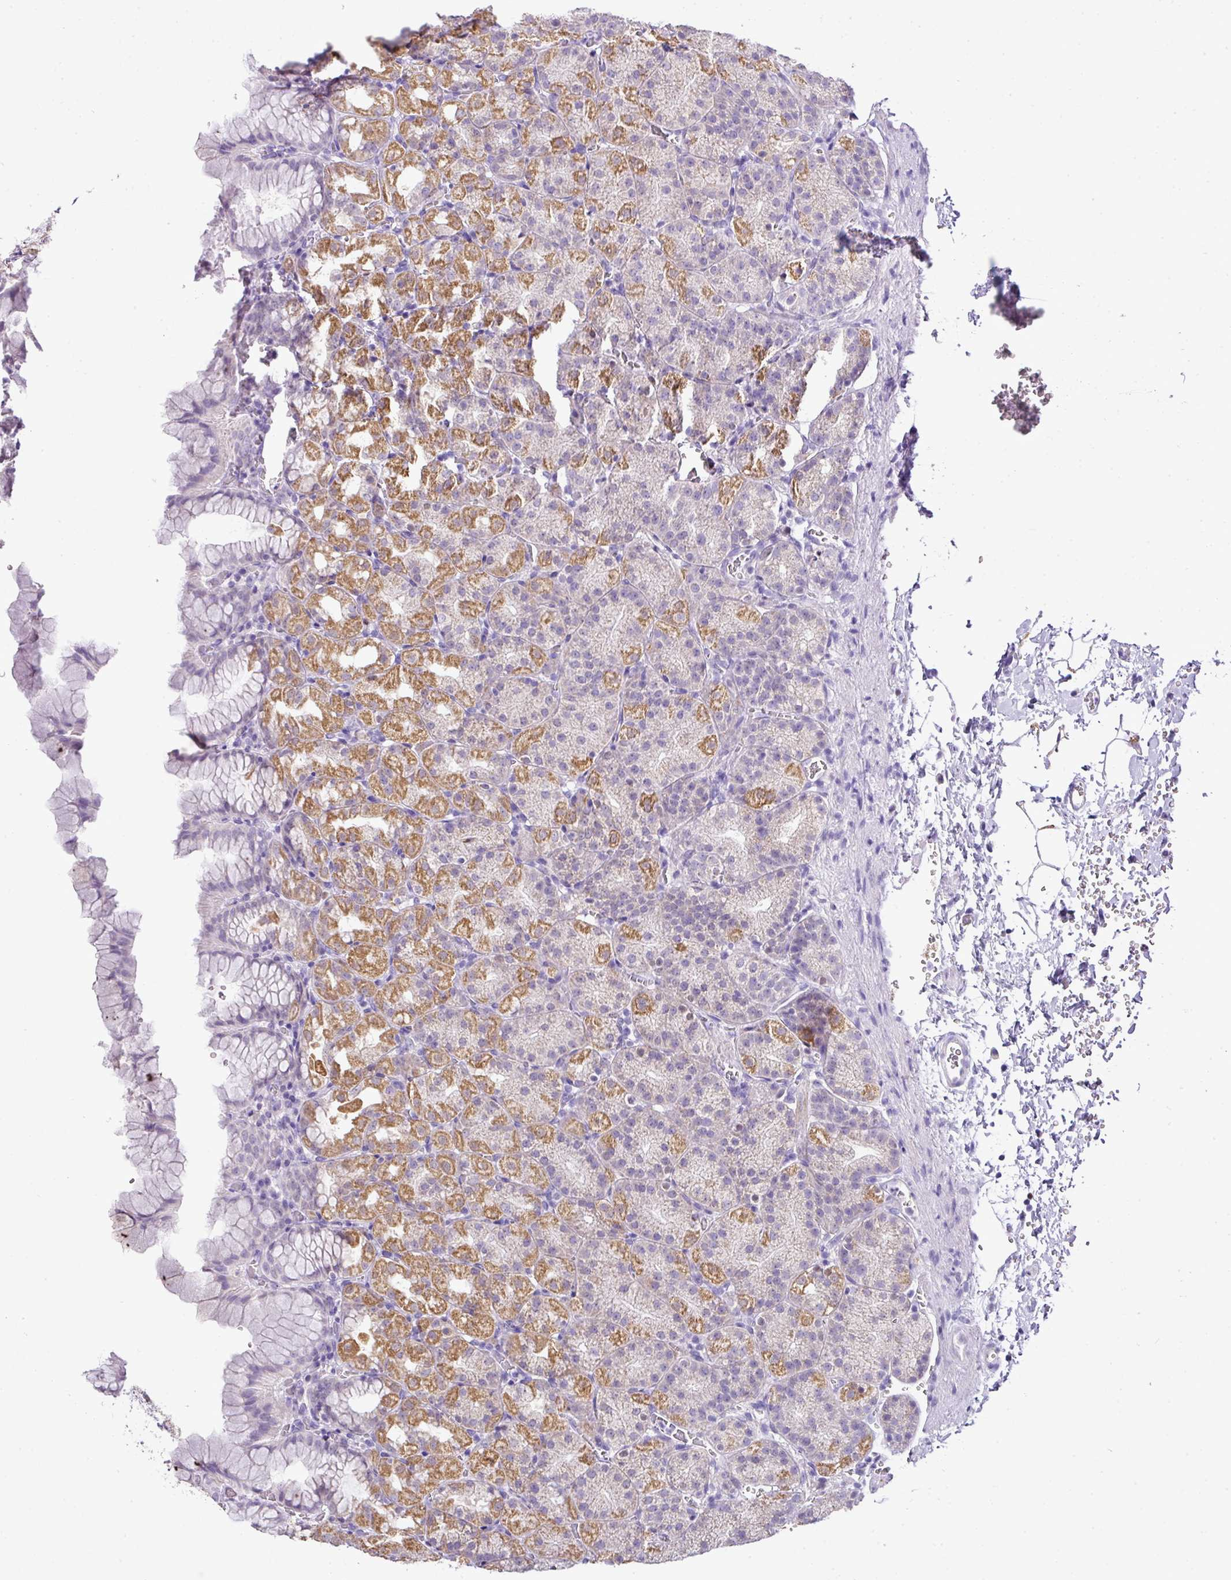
{"staining": {"intensity": "moderate", "quantity": "25%-75%", "location": "cytoplasmic/membranous"}, "tissue": "stomach", "cell_type": "Glandular cells", "image_type": "normal", "snomed": [{"axis": "morphology", "description": "Normal tissue, NOS"}, {"axis": "topography", "description": "Stomach, upper"}], "caption": "Immunohistochemistry of unremarkable stomach displays medium levels of moderate cytoplasmic/membranous expression in about 25%-75% of glandular cells.", "gene": "BCL11A", "patient": {"sex": "female", "age": 81}}